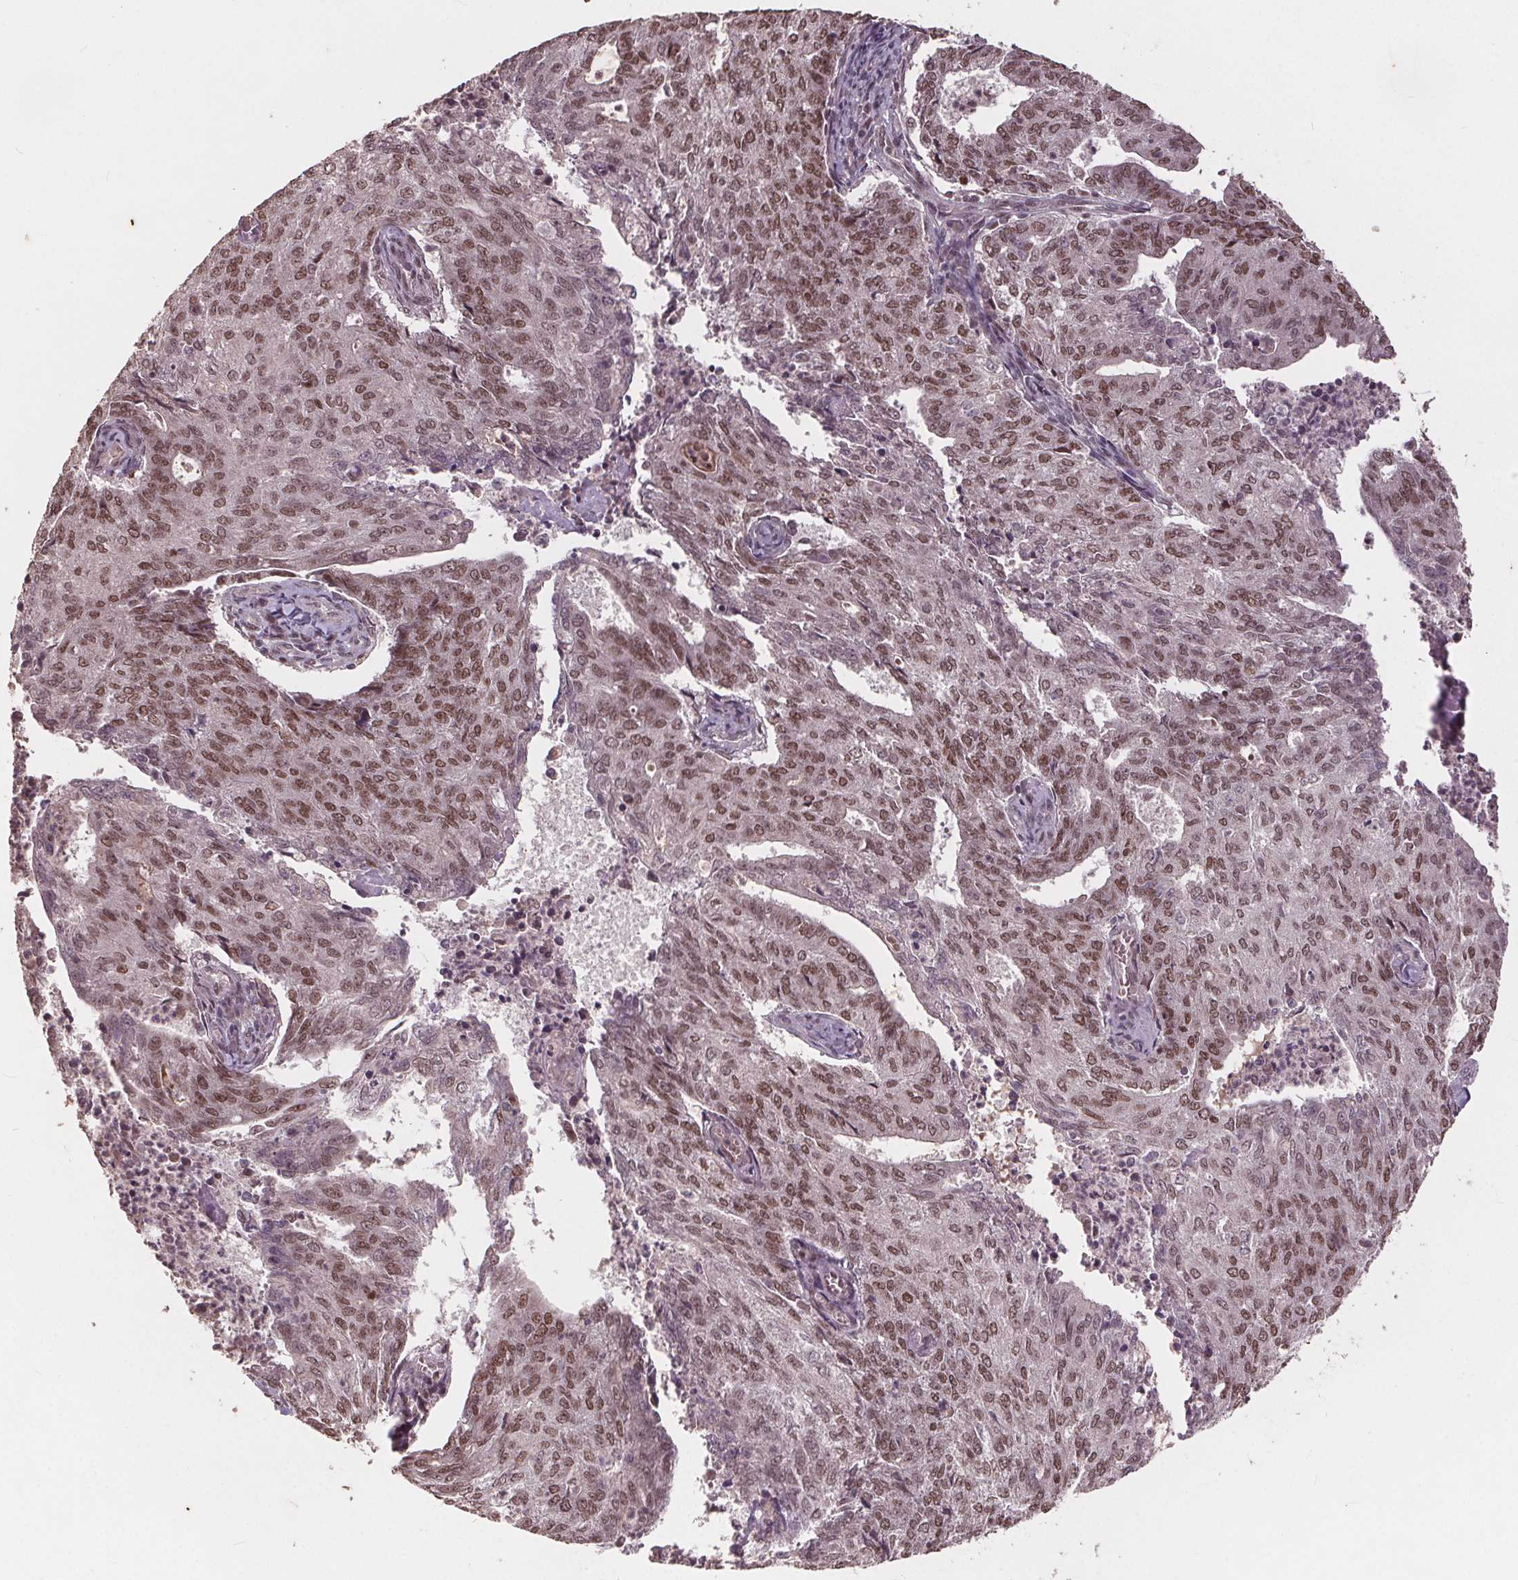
{"staining": {"intensity": "moderate", "quantity": ">75%", "location": "nuclear"}, "tissue": "endometrial cancer", "cell_type": "Tumor cells", "image_type": "cancer", "snomed": [{"axis": "morphology", "description": "Adenocarcinoma, NOS"}, {"axis": "topography", "description": "Endometrium"}], "caption": "Immunohistochemical staining of endometrial adenocarcinoma demonstrates moderate nuclear protein positivity in about >75% of tumor cells.", "gene": "DNMT3B", "patient": {"sex": "female", "age": 82}}